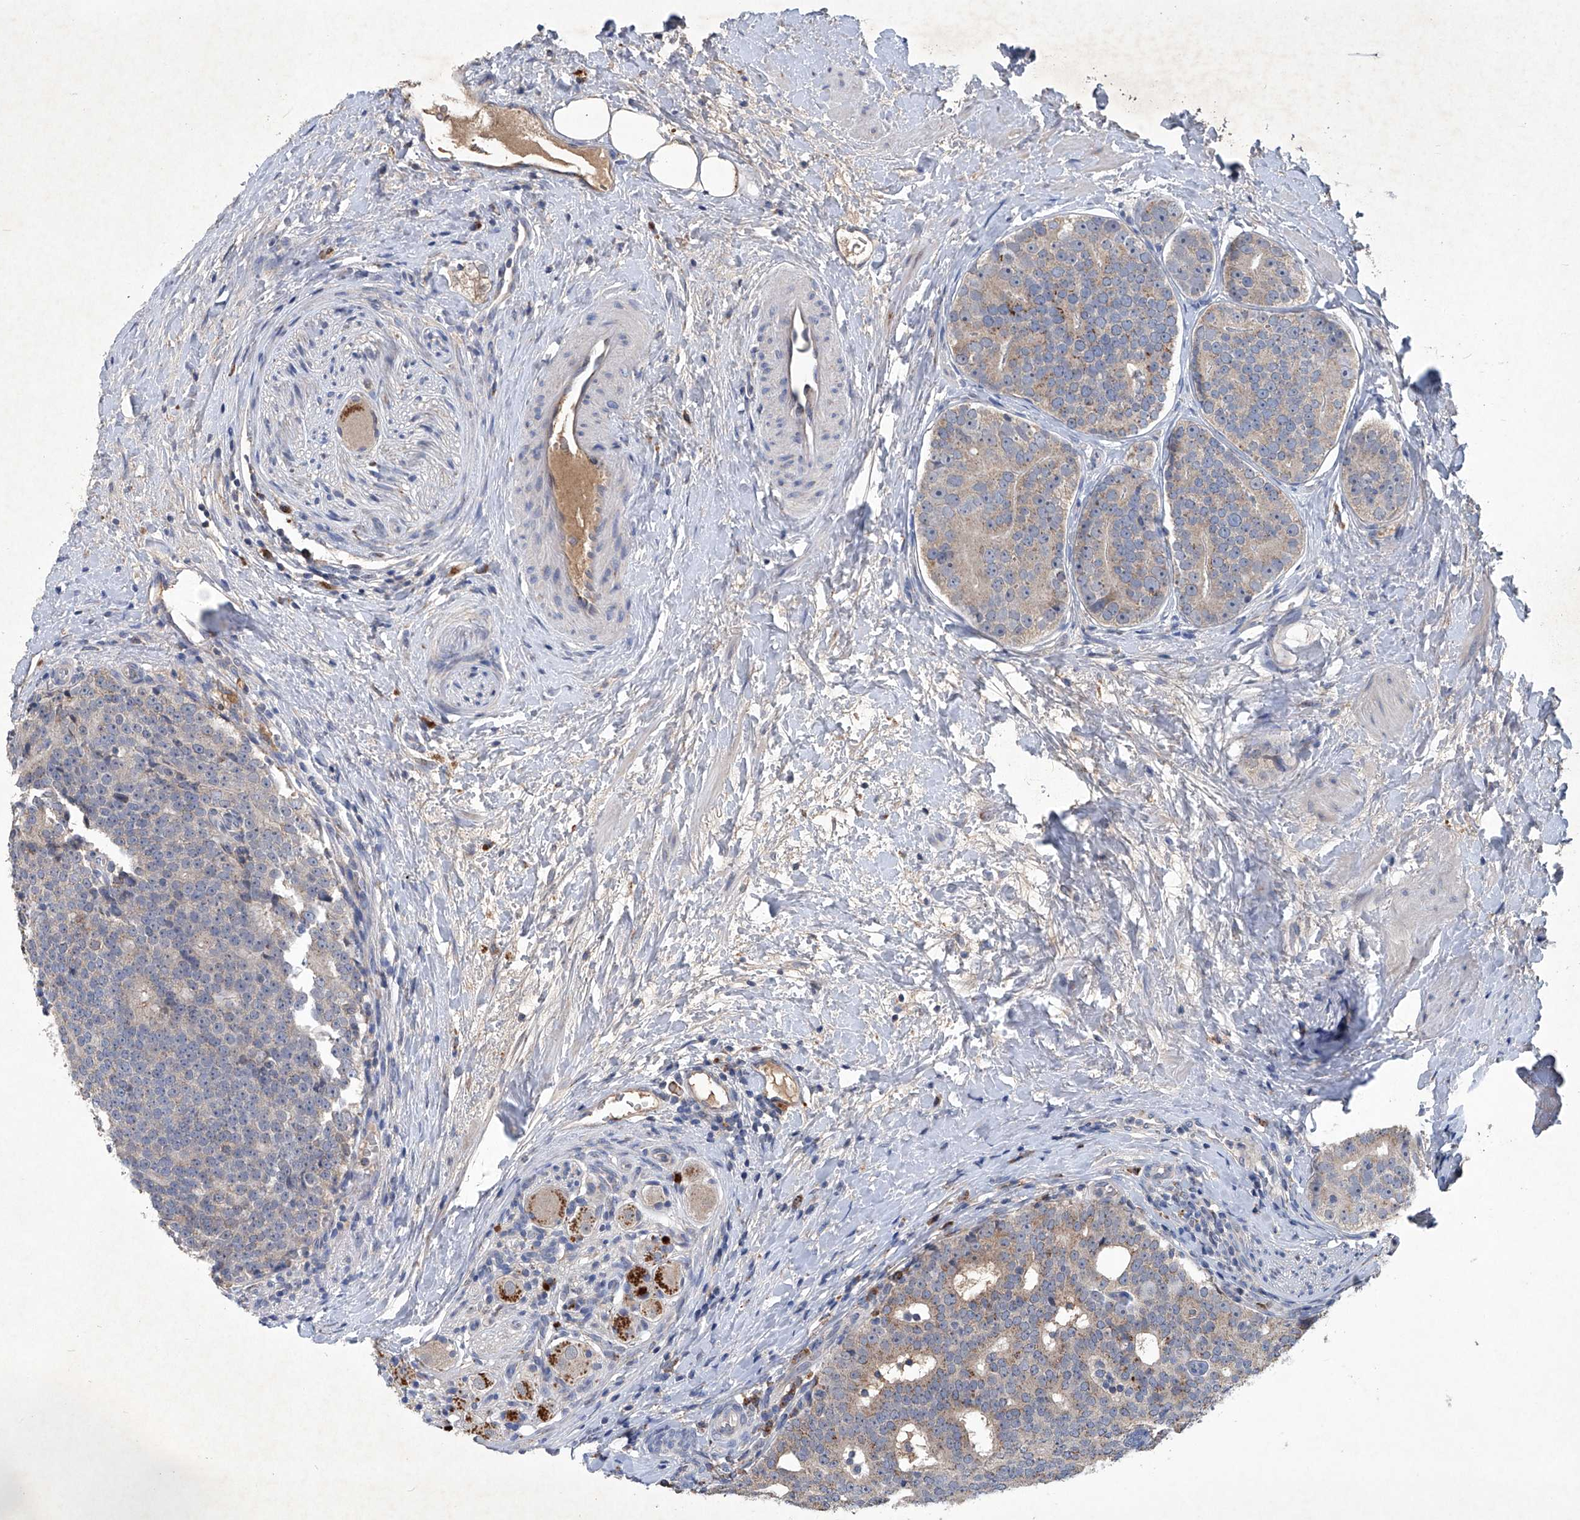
{"staining": {"intensity": "weak", "quantity": "25%-75%", "location": "cytoplasmic/membranous"}, "tissue": "prostate cancer", "cell_type": "Tumor cells", "image_type": "cancer", "snomed": [{"axis": "morphology", "description": "Adenocarcinoma, High grade"}, {"axis": "topography", "description": "Prostate"}], "caption": "Immunohistochemical staining of high-grade adenocarcinoma (prostate) demonstrates weak cytoplasmic/membranous protein expression in approximately 25%-75% of tumor cells.", "gene": "PCSK5", "patient": {"sex": "male", "age": 56}}